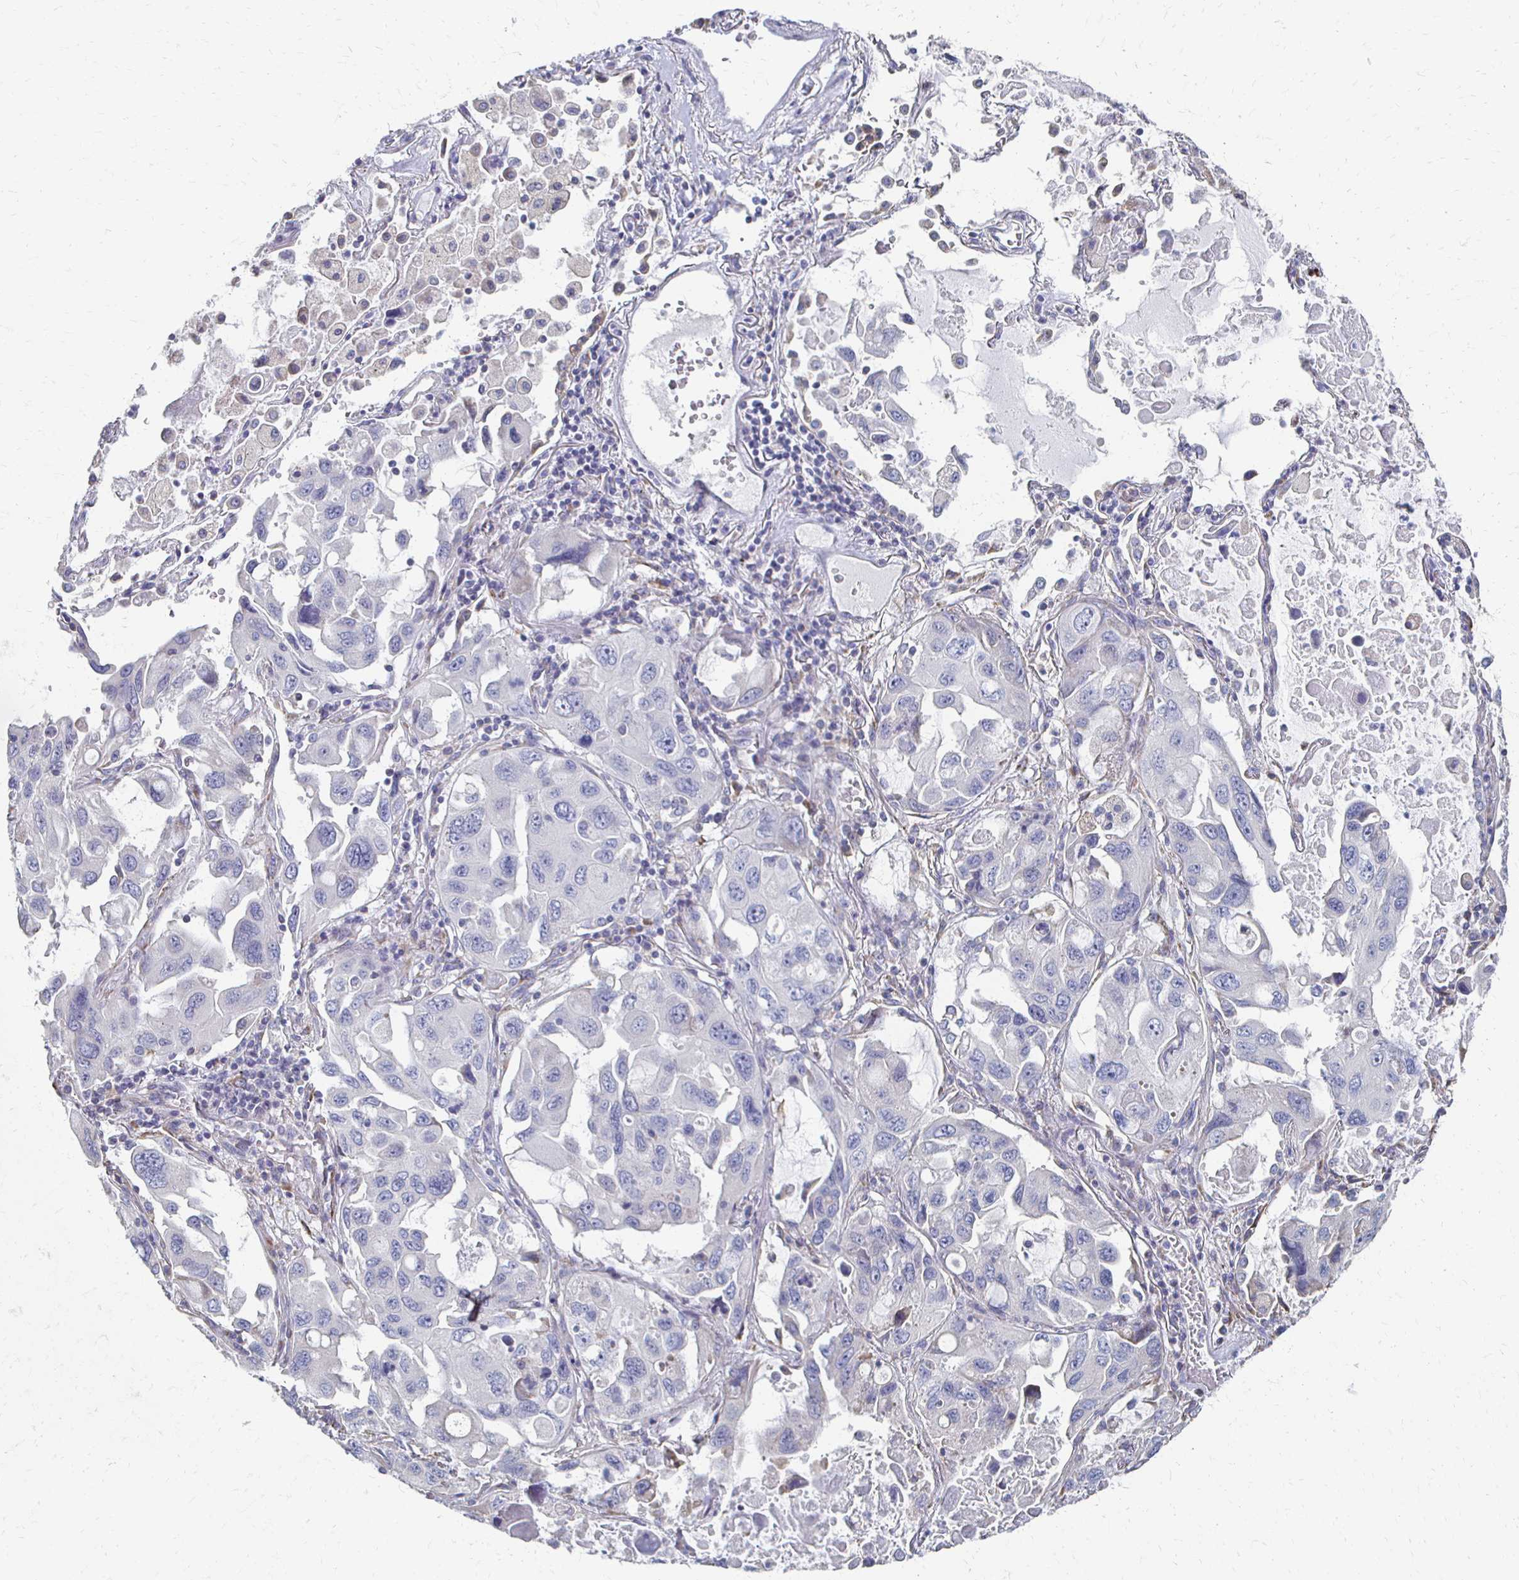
{"staining": {"intensity": "negative", "quantity": "none", "location": "none"}, "tissue": "lung cancer", "cell_type": "Tumor cells", "image_type": "cancer", "snomed": [{"axis": "morphology", "description": "Squamous cell carcinoma, NOS"}, {"axis": "topography", "description": "Lung"}], "caption": "Lung squamous cell carcinoma was stained to show a protein in brown. There is no significant staining in tumor cells.", "gene": "ATP1A3", "patient": {"sex": "female", "age": 73}}